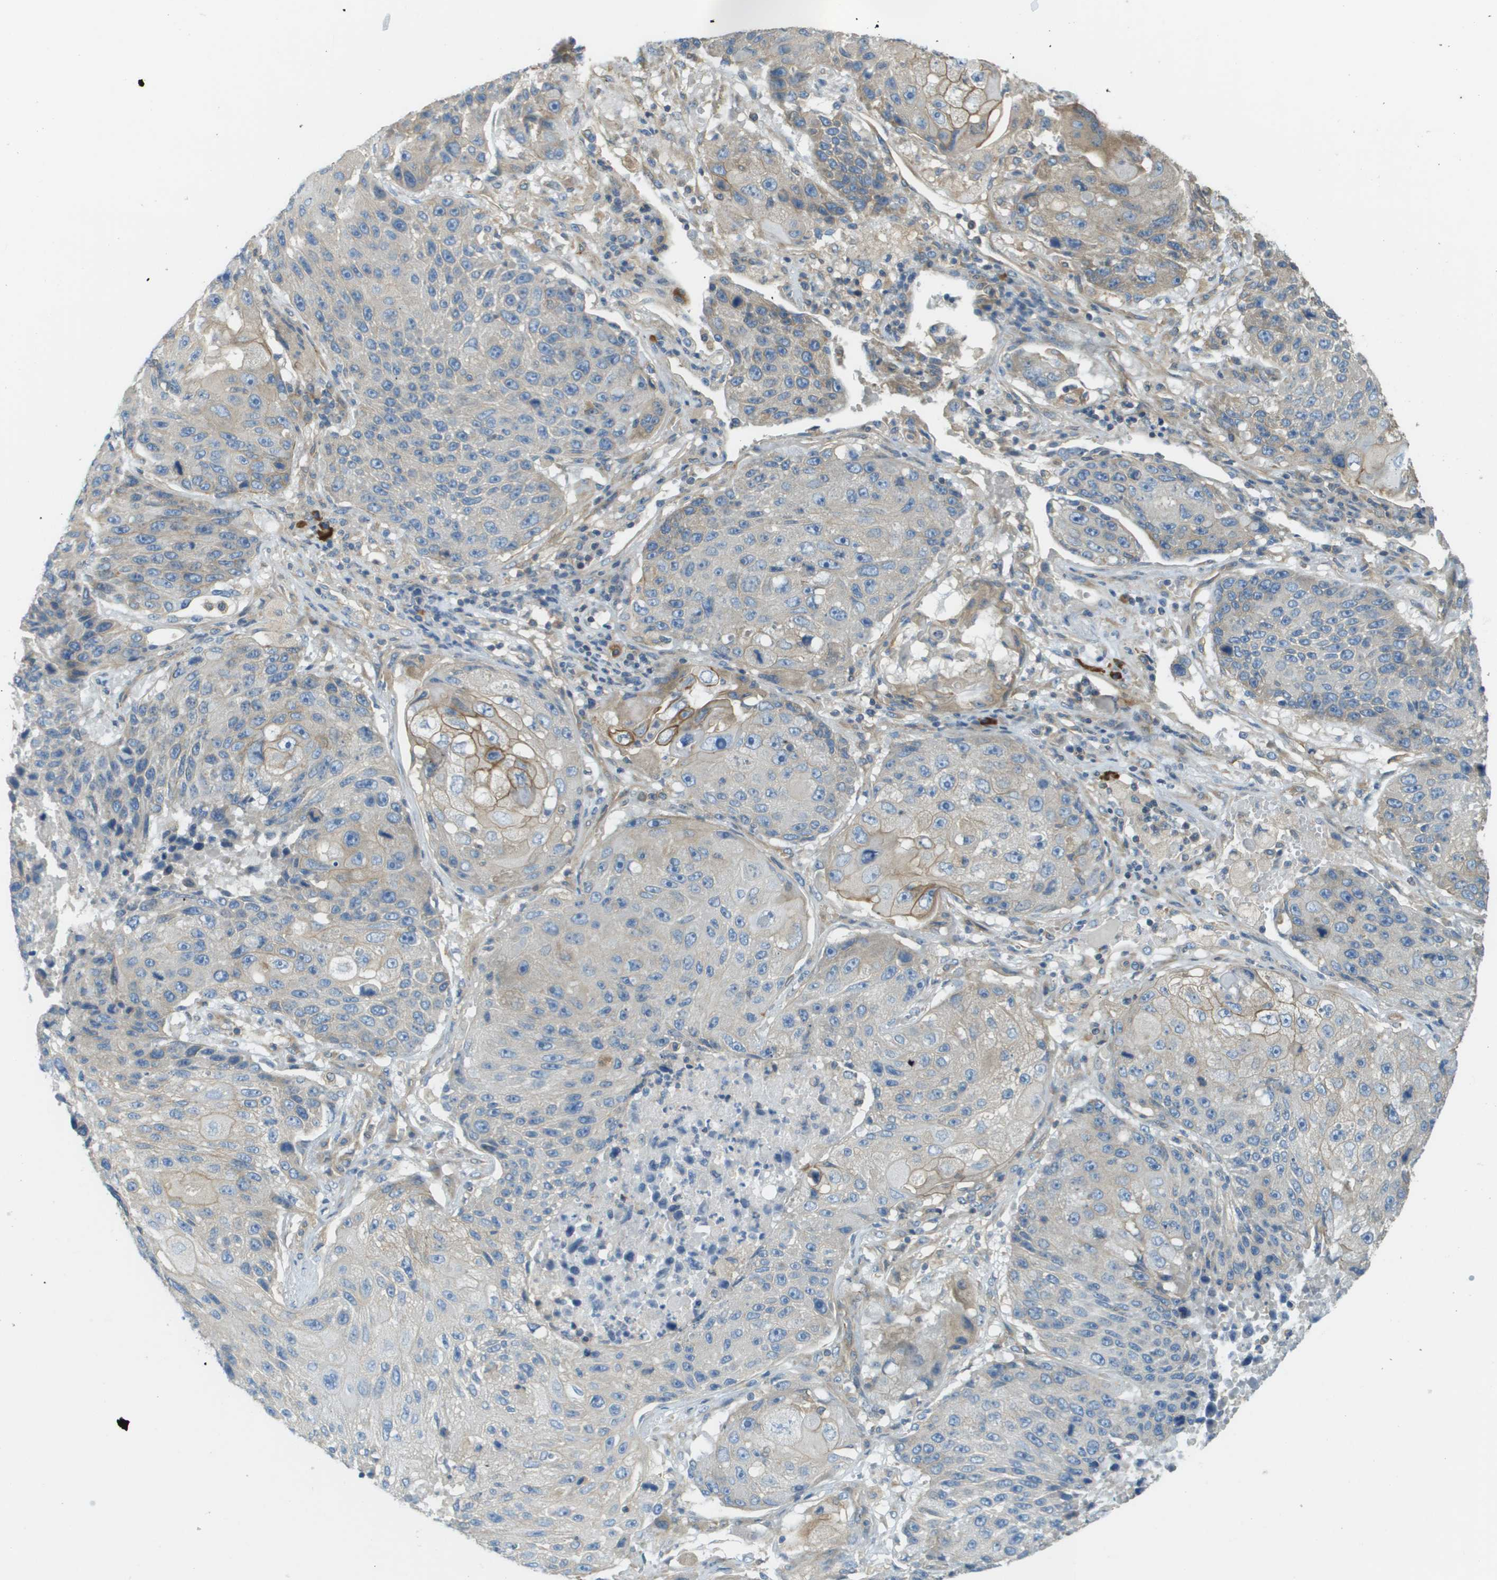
{"staining": {"intensity": "moderate", "quantity": "<25%", "location": "cytoplasmic/membranous"}, "tissue": "lung cancer", "cell_type": "Tumor cells", "image_type": "cancer", "snomed": [{"axis": "morphology", "description": "Squamous cell carcinoma, NOS"}, {"axis": "topography", "description": "Lung"}], "caption": "Immunohistochemistry of lung cancer (squamous cell carcinoma) demonstrates low levels of moderate cytoplasmic/membranous positivity in approximately <25% of tumor cells.", "gene": "DNAJB11", "patient": {"sex": "male", "age": 61}}